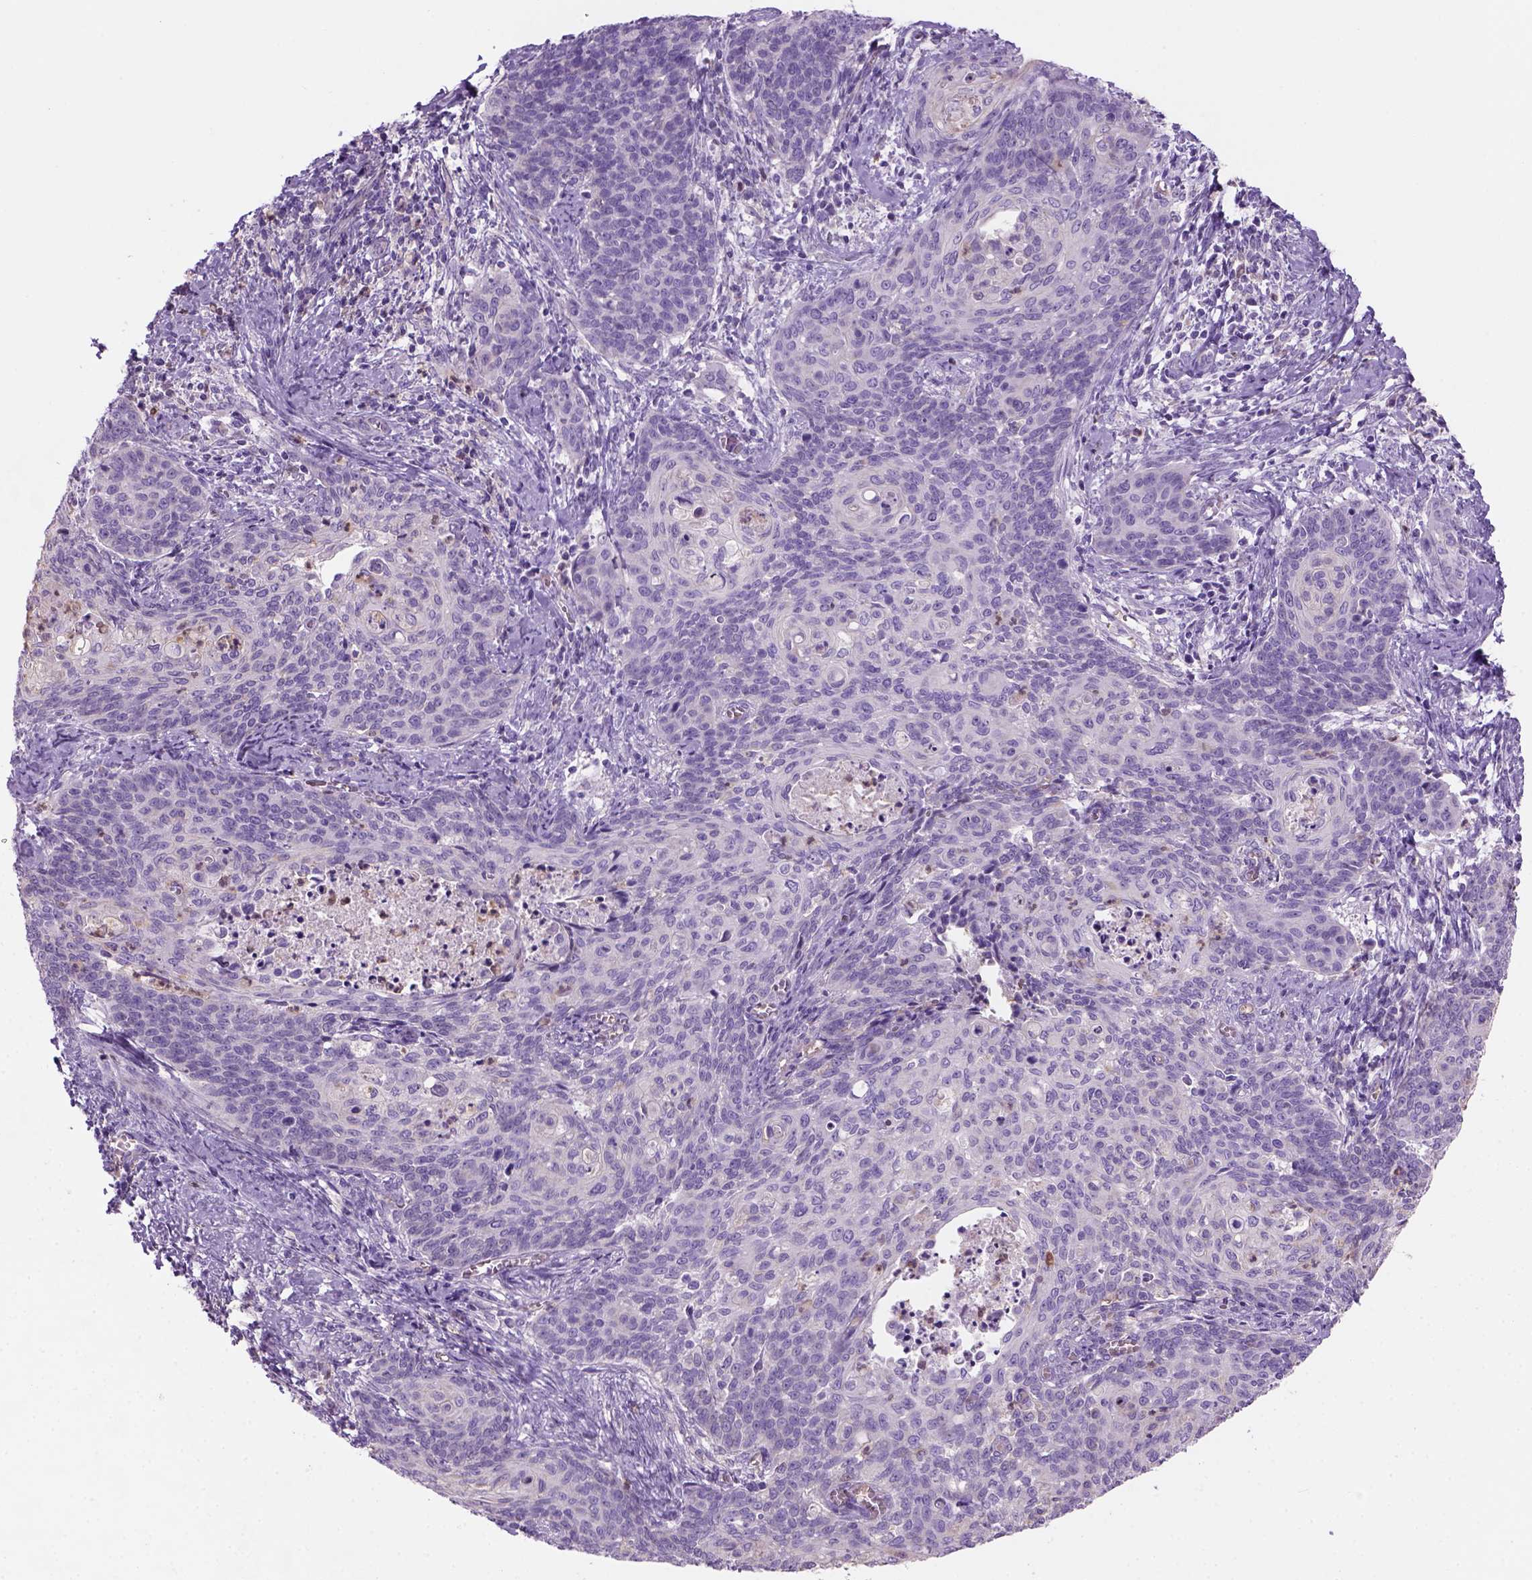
{"staining": {"intensity": "negative", "quantity": "none", "location": "none"}, "tissue": "cervical cancer", "cell_type": "Tumor cells", "image_type": "cancer", "snomed": [{"axis": "morphology", "description": "Normal tissue, NOS"}, {"axis": "morphology", "description": "Squamous cell carcinoma, NOS"}, {"axis": "topography", "description": "Cervix"}], "caption": "This micrograph is of cervical cancer stained with immunohistochemistry (IHC) to label a protein in brown with the nuclei are counter-stained blue. There is no staining in tumor cells.", "gene": "CD84", "patient": {"sex": "female", "age": 39}}